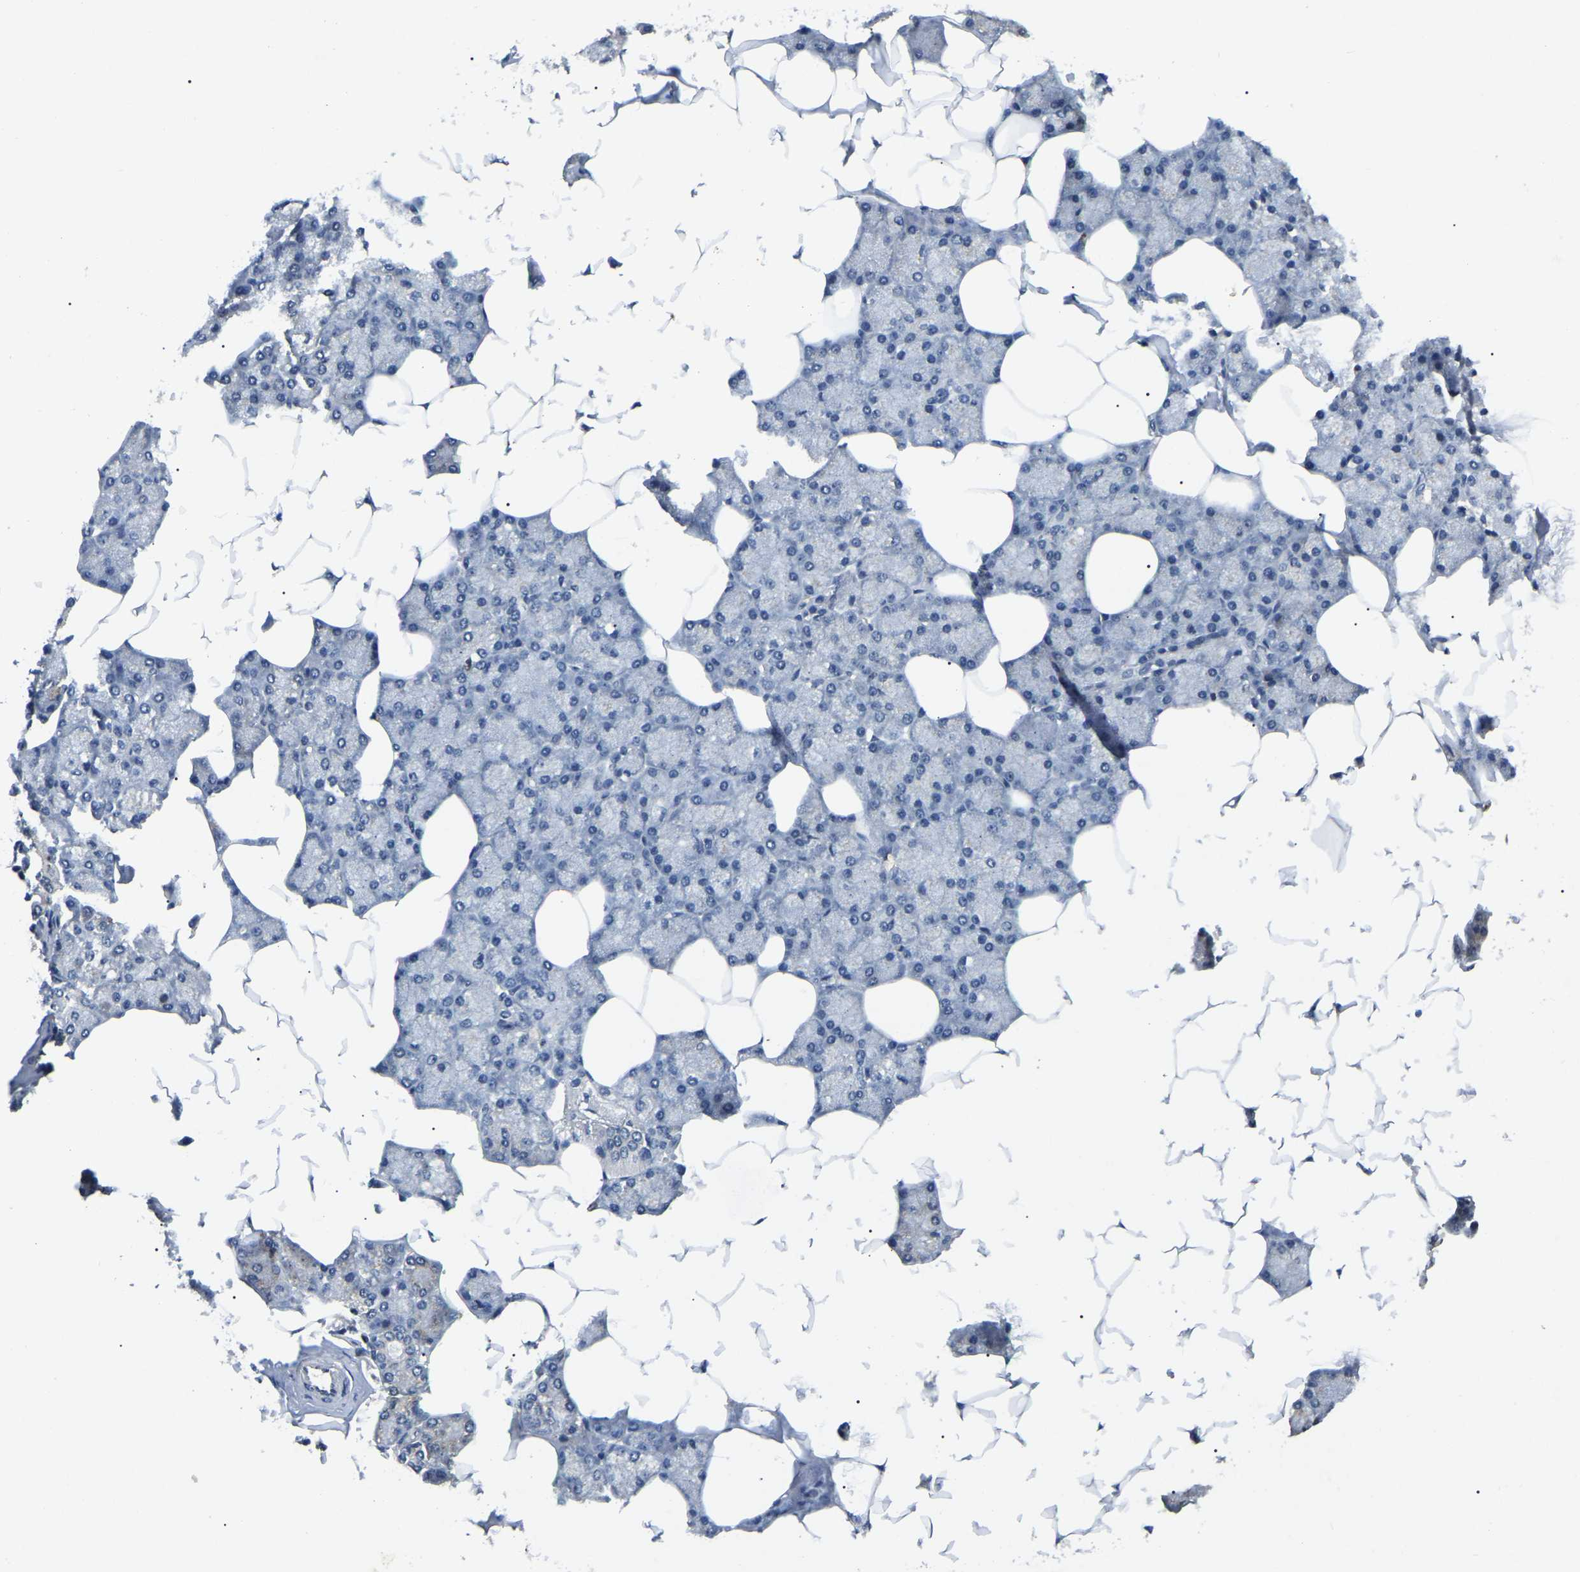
{"staining": {"intensity": "negative", "quantity": "none", "location": "none"}, "tissue": "salivary gland", "cell_type": "Glandular cells", "image_type": "normal", "snomed": [{"axis": "morphology", "description": "Normal tissue, NOS"}, {"axis": "topography", "description": "Salivary gland"}], "caption": "A histopathology image of salivary gland stained for a protein shows no brown staining in glandular cells. (Brightfield microscopy of DAB immunohistochemistry at high magnification).", "gene": "RBM28", "patient": {"sex": "male", "age": 62}}